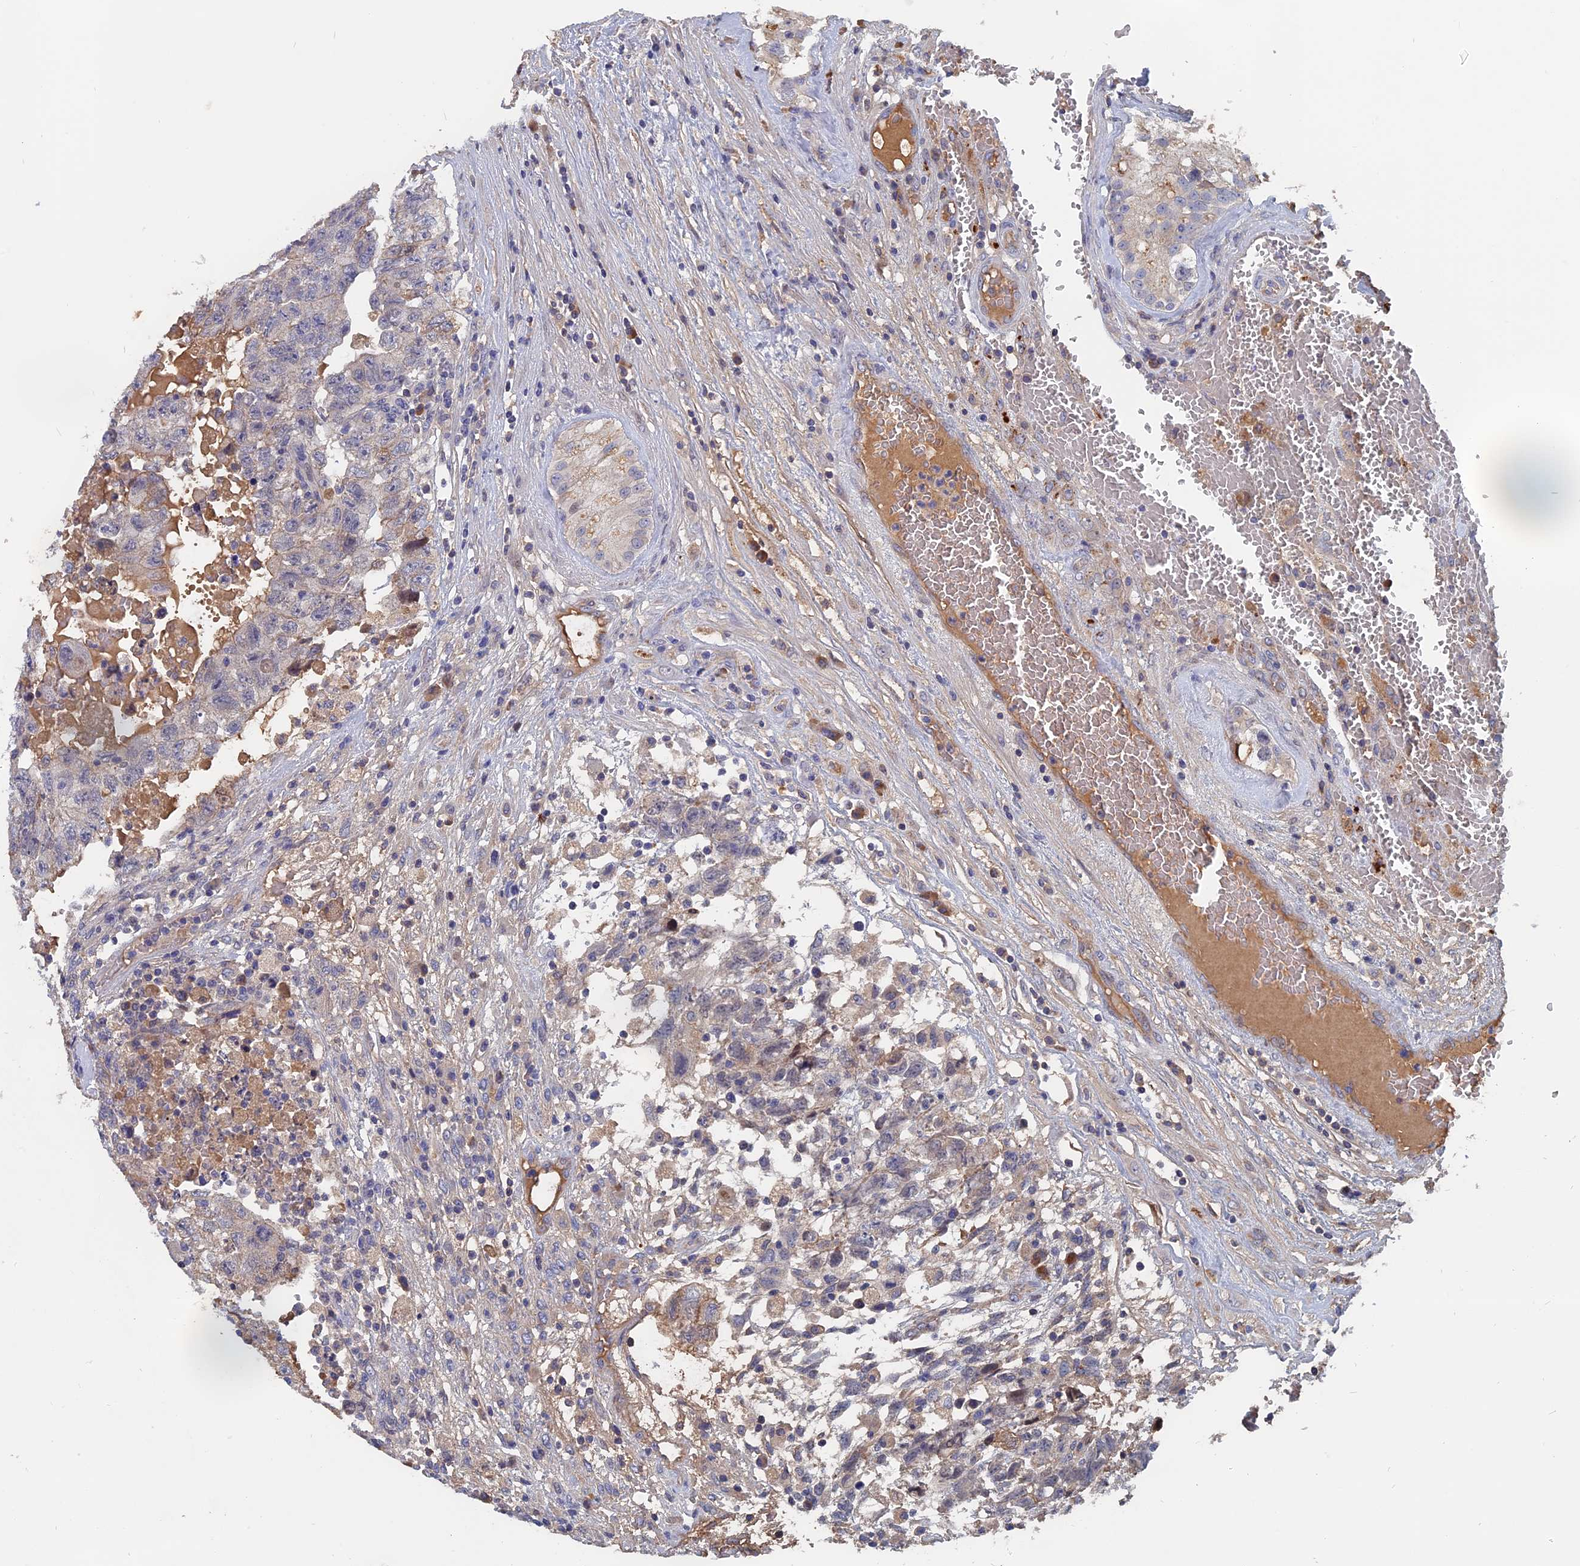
{"staining": {"intensity": "negative", "quantity": "none", "location": "none"}, "tissue": "testis cancer", "cell_type": "Tumor cells", "image_type": "cancer", "snomed": [{"axis": "morphology", "description": "Carcinoma, Embryonal, NOS"}, {"axis": "topography", "description": "Testis"}], "caption": "Tumor cells show no significant protein positivity in testis cancer (embryonal carcinoma).", "gene": "SLC33A1", "patient": {"sex": "male", "age": 36}}